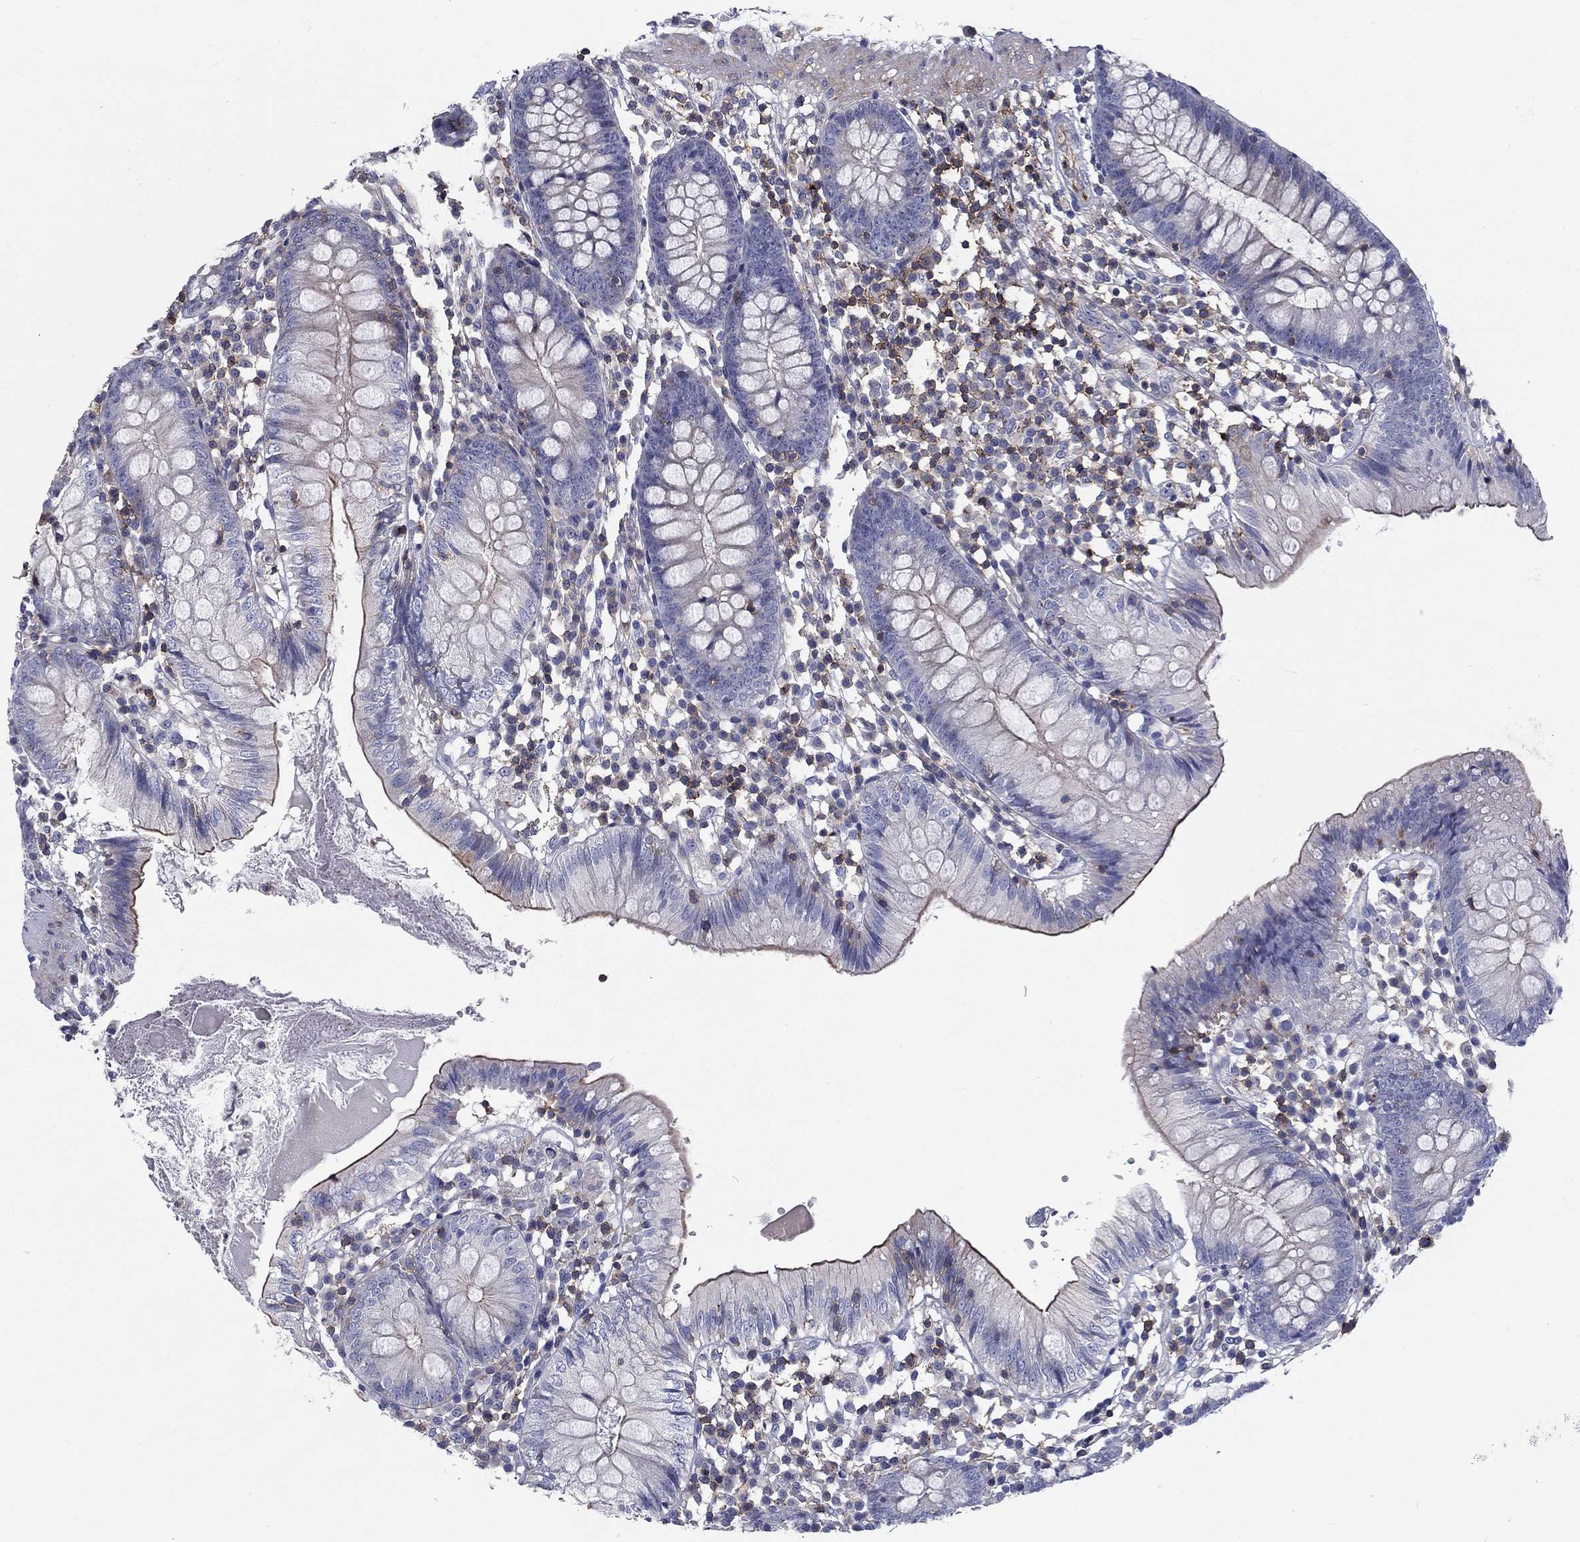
{"staining": {"intensity": "negative", "quantity": "none", "location": "none"}, "tissue": "colon", "cell_type": "Endothelial cells", "image_type": "normal", "snomed": [{"axis": "morphology", "description": "Normal tissue, NOS"}, {"axis": "topography", "description": "Rectum"}], "caption": "This is an IHC photomicrograph of unremarkable colon. There is no positivity in endothelial cells.", "gene": "SIT1", "patient": {"sex": "male", "age": 70}}